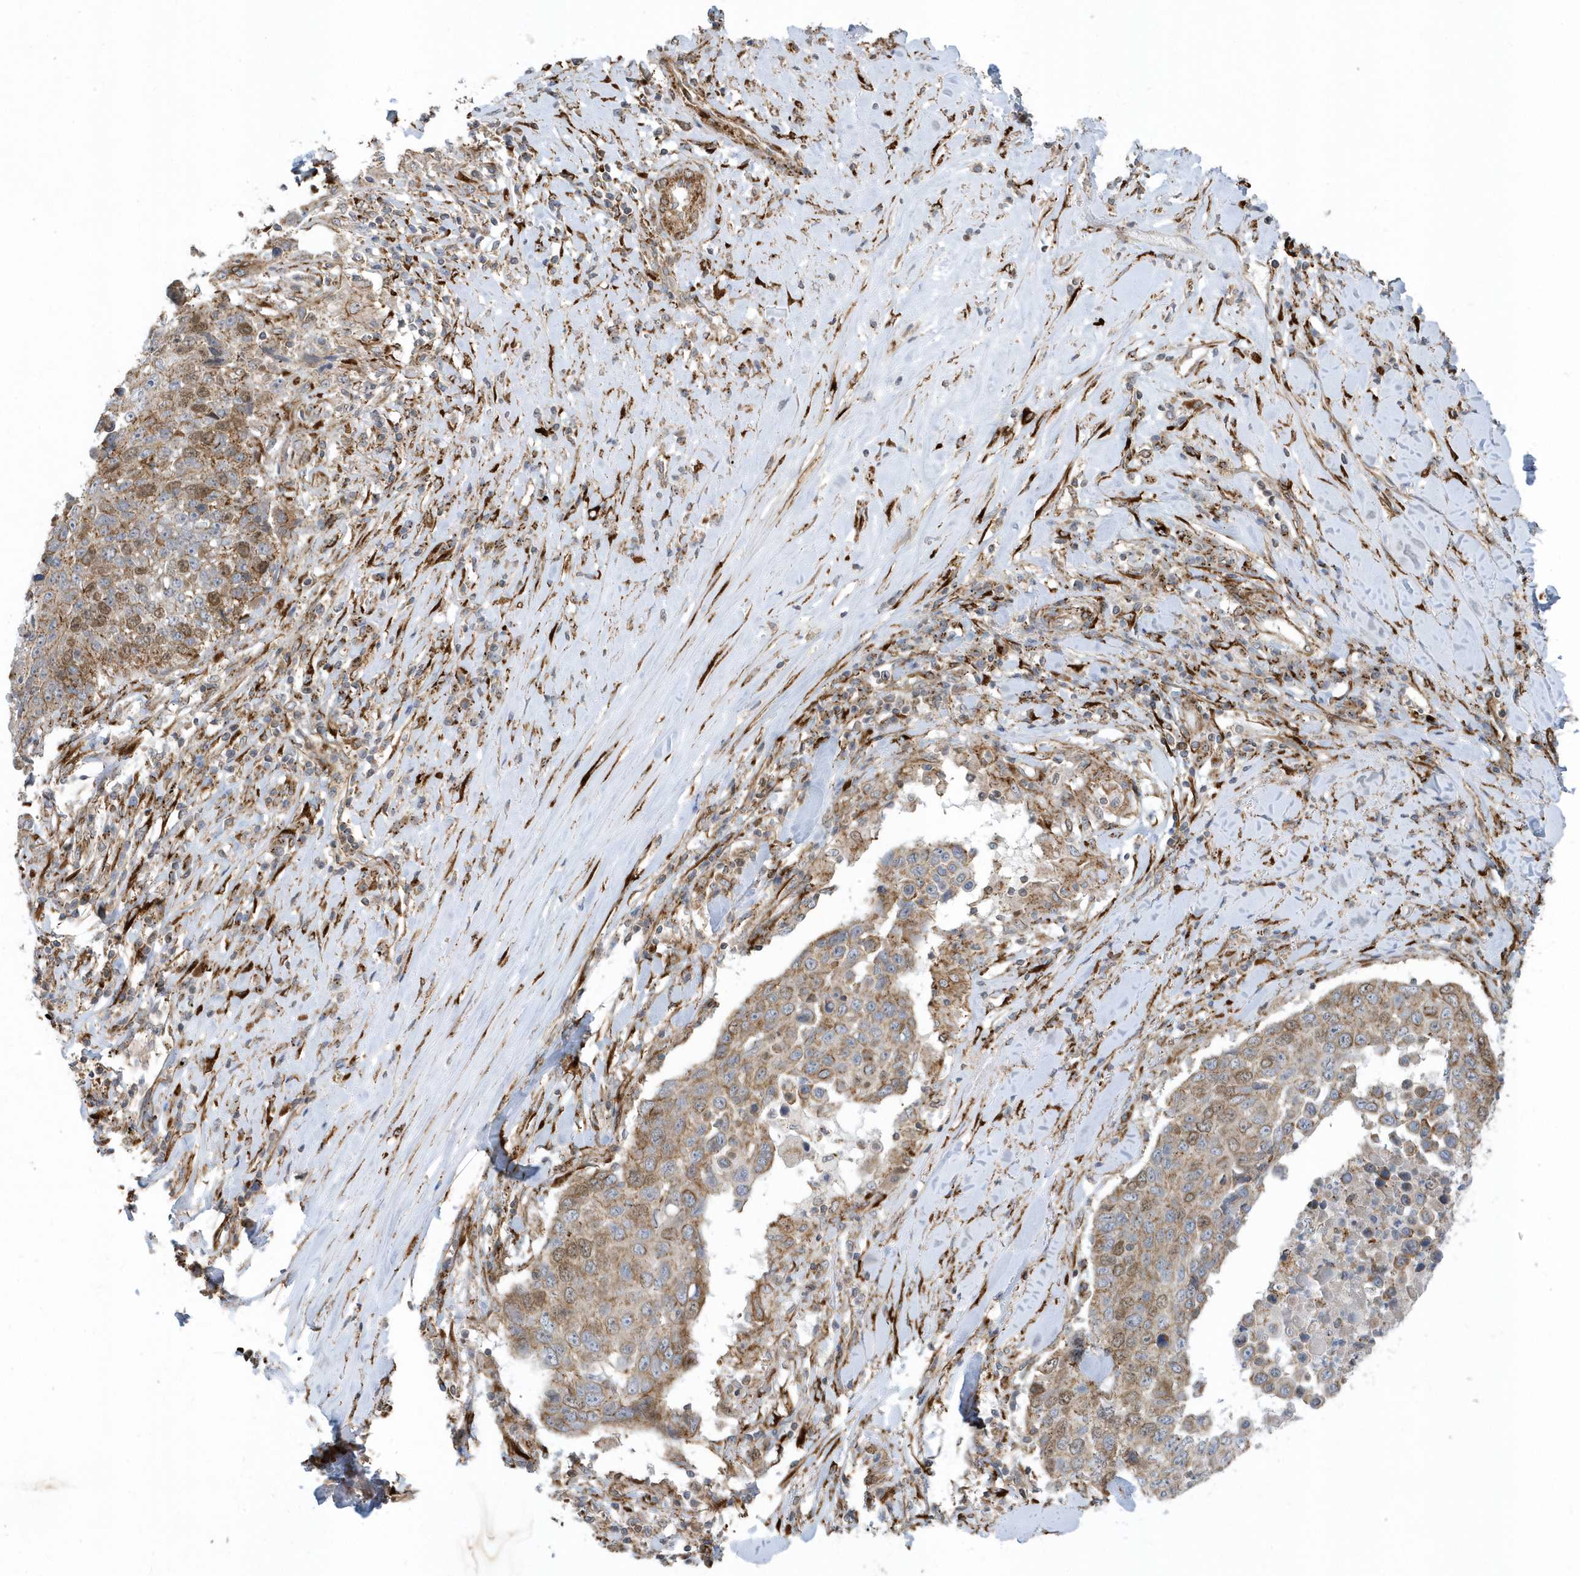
{"staining": {"intensity": "moderate", "quantity": ">75%", "location": "cytoplasmic/membranous,nuclear"}, "tissue": "lung cancer", "cell_type": "Tumor cells", "image_type": "cancer", "snomed": [{"axis": "morphology", "description": "Squamous cell carcinoma, NOS"}, {"axis": "topography", "description": "Lung"}], "caption": "IHC histopathology image of neoplastic tissue: human lung cancer stained using immunohistochemistry demonstrates medium levels of moderate protein expression localized specifically in the cytoplasmic/membranous and nuclear of tumor cells, appearing as a cytoplasmic/membranous and nuclear brown color.", "gene": "HRH4", "patient": {"sex": "male", "age": 66}}